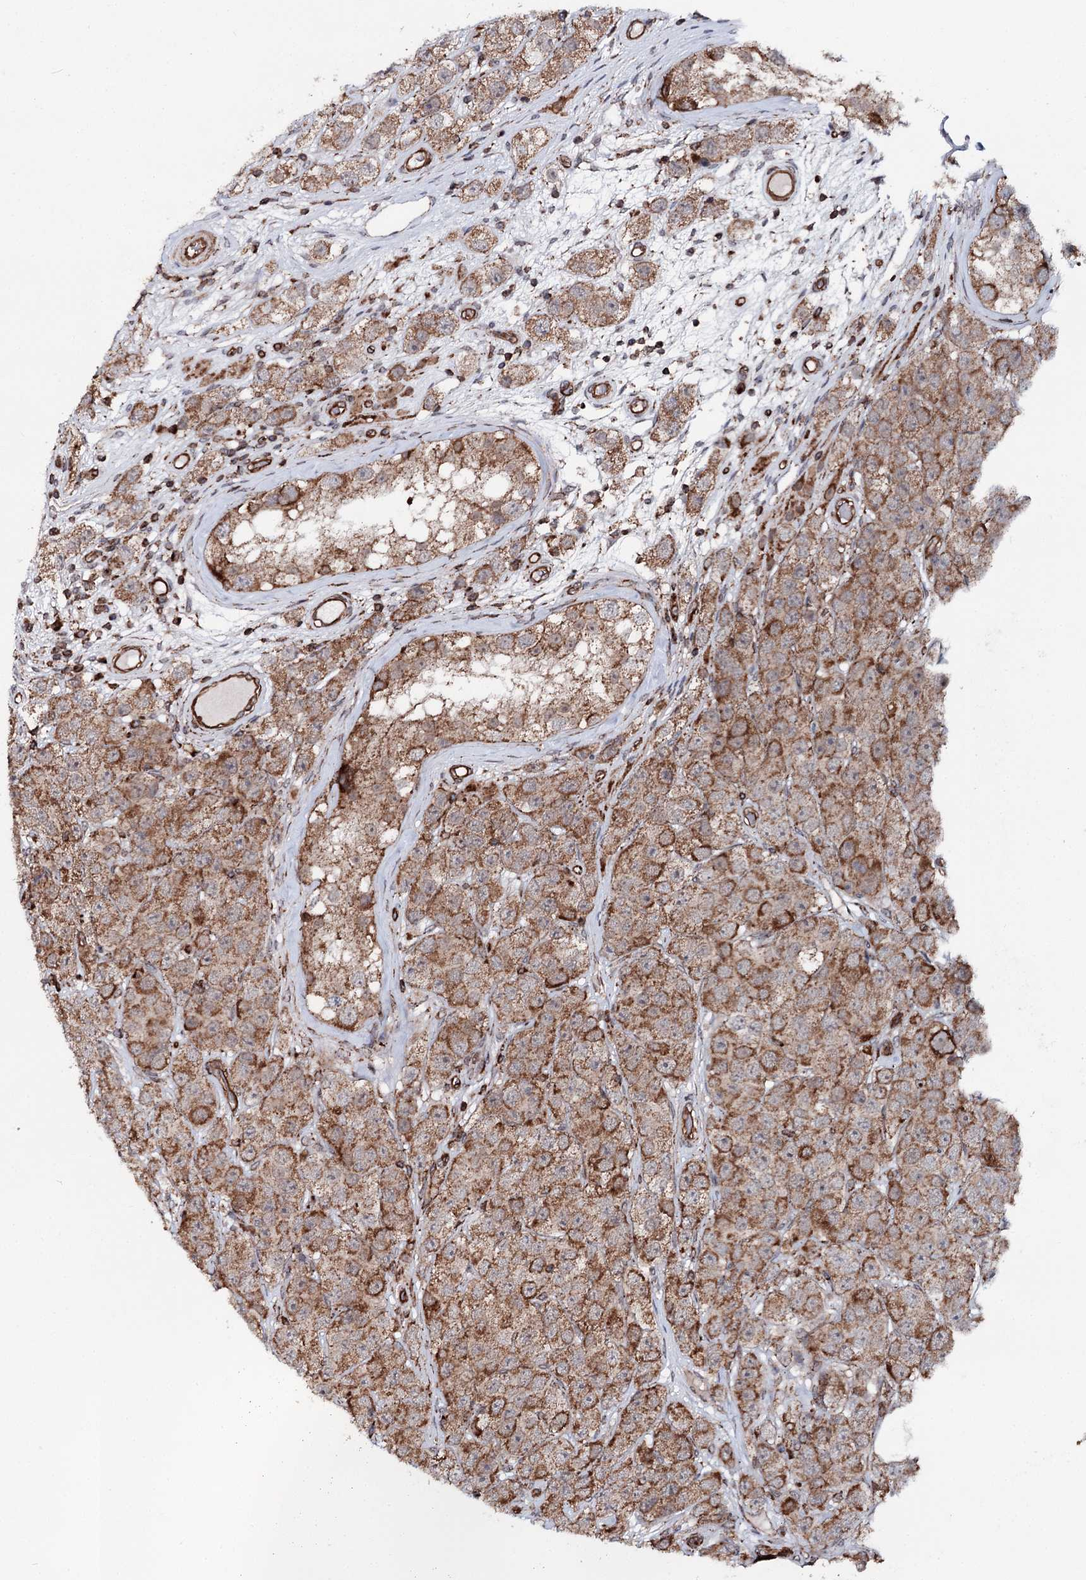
{"staining": {"intensity": "moderate", "quantity": ">75%", "location": "cytoplasmic/membranous"}, "tissue": "testis cancer", "cell_type": "Tumor cells", "image_type": "cancer", "snomed": [{"axis": "morphology", "description": "Seminoma, NOS"}, {"axis": "topography", "description": "Testis"}], "caption": "IHC of human testis cancer (seminoma) demonstrates medium levels of moderate cytoplasmic/membranous expression in approximately >75% of tumor cells. The staining is performed using DAB (3,3'-diaminobenzidine) brown chromogen to label protein expression. The nuclei are counter-stained blue using hematoxylin.", "gene": "FGFR1OP2", "patient": {"sex": "male", "age": 28}}